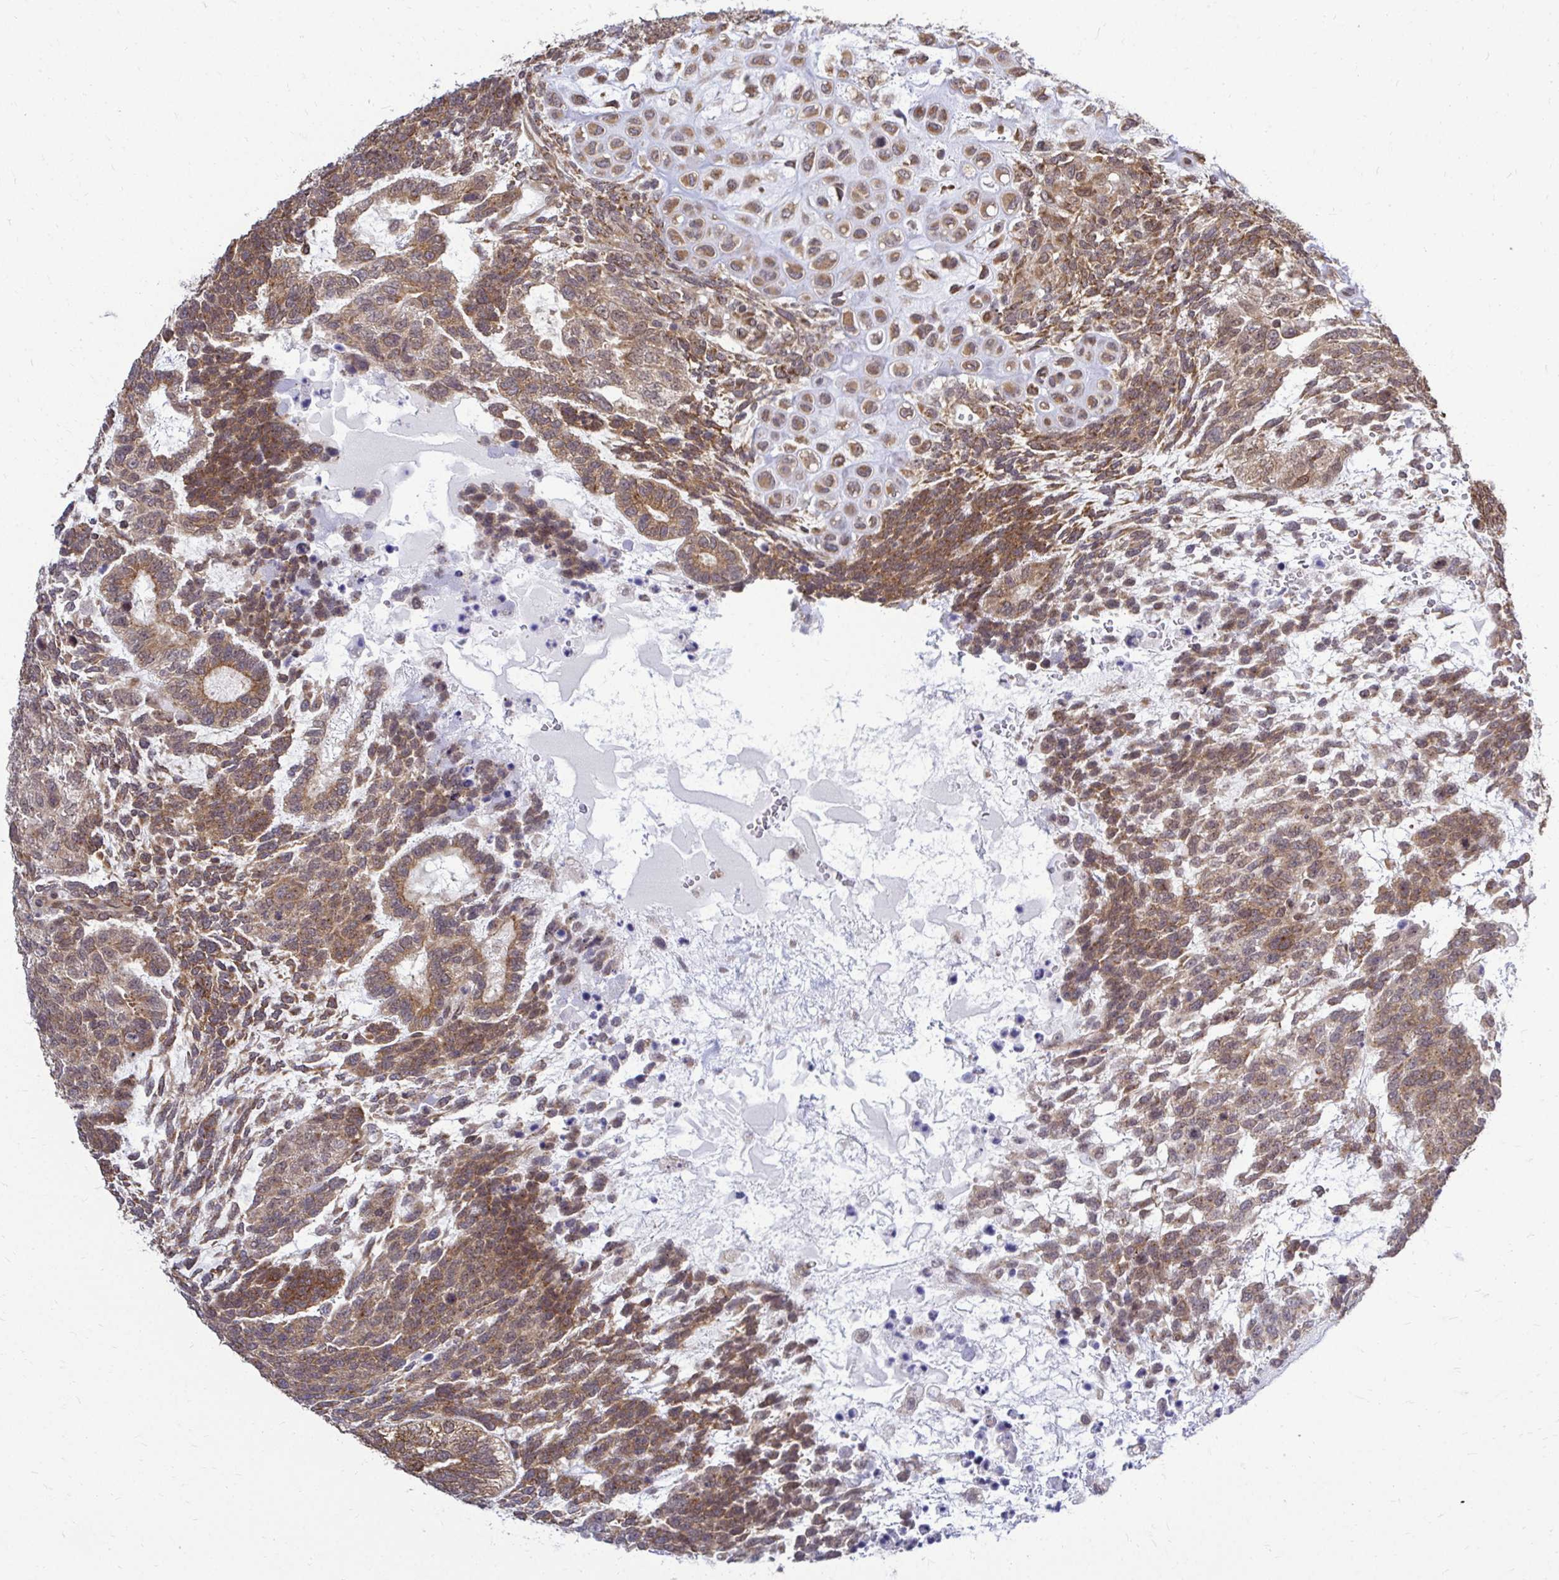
{"staining": {"intensity": "moderate", "quantity": ">75%", "location": "cytoplasmic/membranous"}, "tissue": "testis cancer", "cell_type": "Tumor cells", "image_type": "cancer", "snomed": [{"axis": "morphology", "description": "Carcinoma, Embryonal, NOS"}, {"axis": "topography", "description": "Testis"}], "caption": "Embryonal carcinoma (testis) was stained to show a protein in brown. There is medium levels of moderate cytoplasmic/membranous expression in approximately >75% of tumor cells.", "gene": "FMR1", "patient": {"sex": "male", "age": 23}}